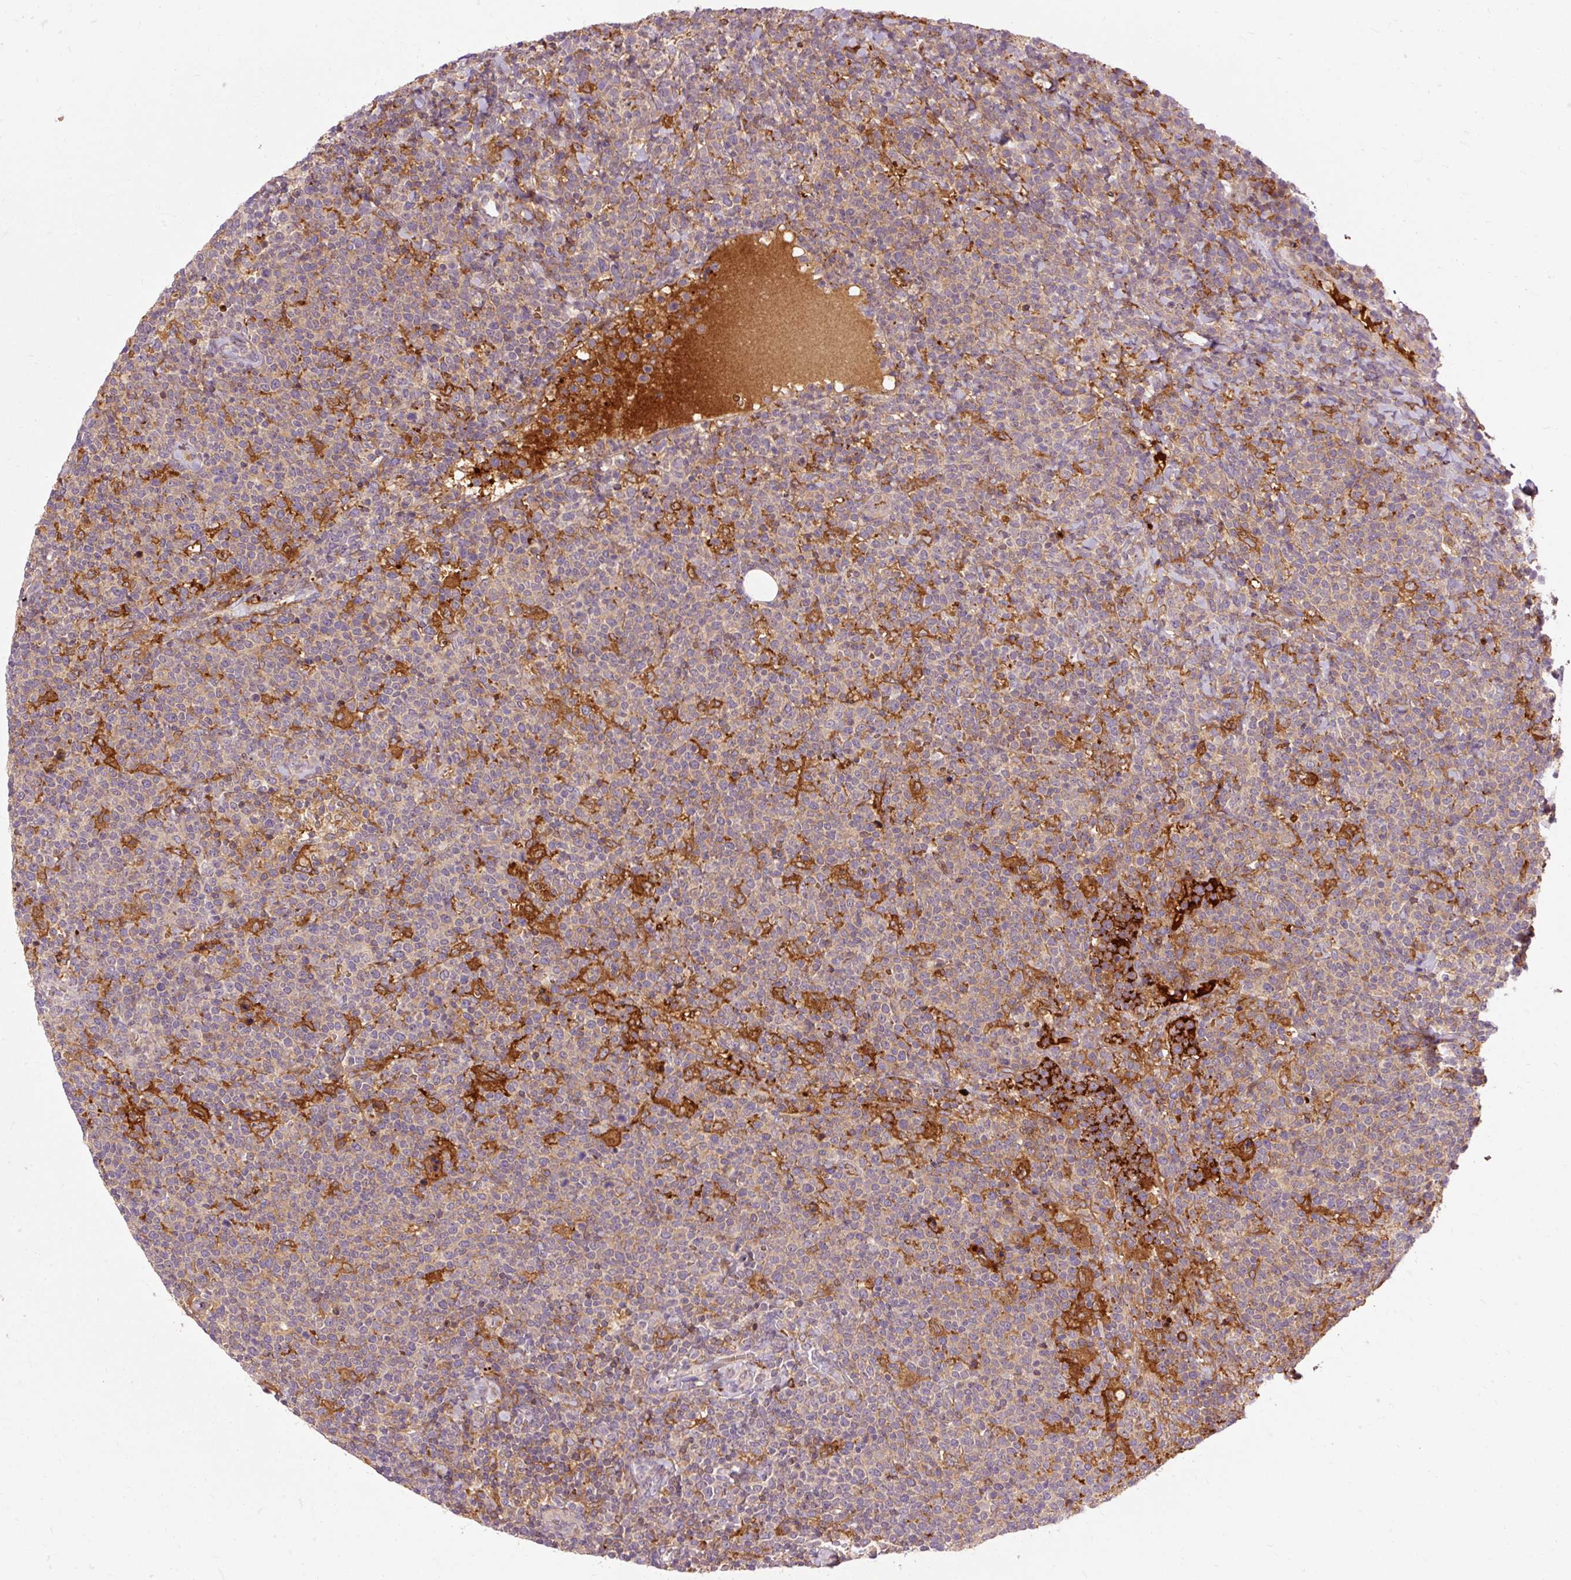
{"staining": {"intensity": "weak", "quantity": "25%-75%", "location": "cytoplasmic/membranous"}, "tissue": "lymphoma", "cell_type": "Tumor cells", "image_type": "cancer", "snomed": [{"axis": "morphology", "description": "Malignant lymphoma, non-Hodgkin's type, High grade"}, {"axis": "topography", "description": "Lymph node"}], "caption": "DAB (3,3'-diaminobenzidine) immunohistochemical staining of human lymphoma displays weak cytoplasmic/membranous protein expression in about 25%-75% of tumor cells. The staining is performed using DAB brown chromogen to label protein expression. The nuclei are counter-stained blue using hematoxylin.", "gene": "CEBPZ", "patient": {"sex": "male", "age": 61}}